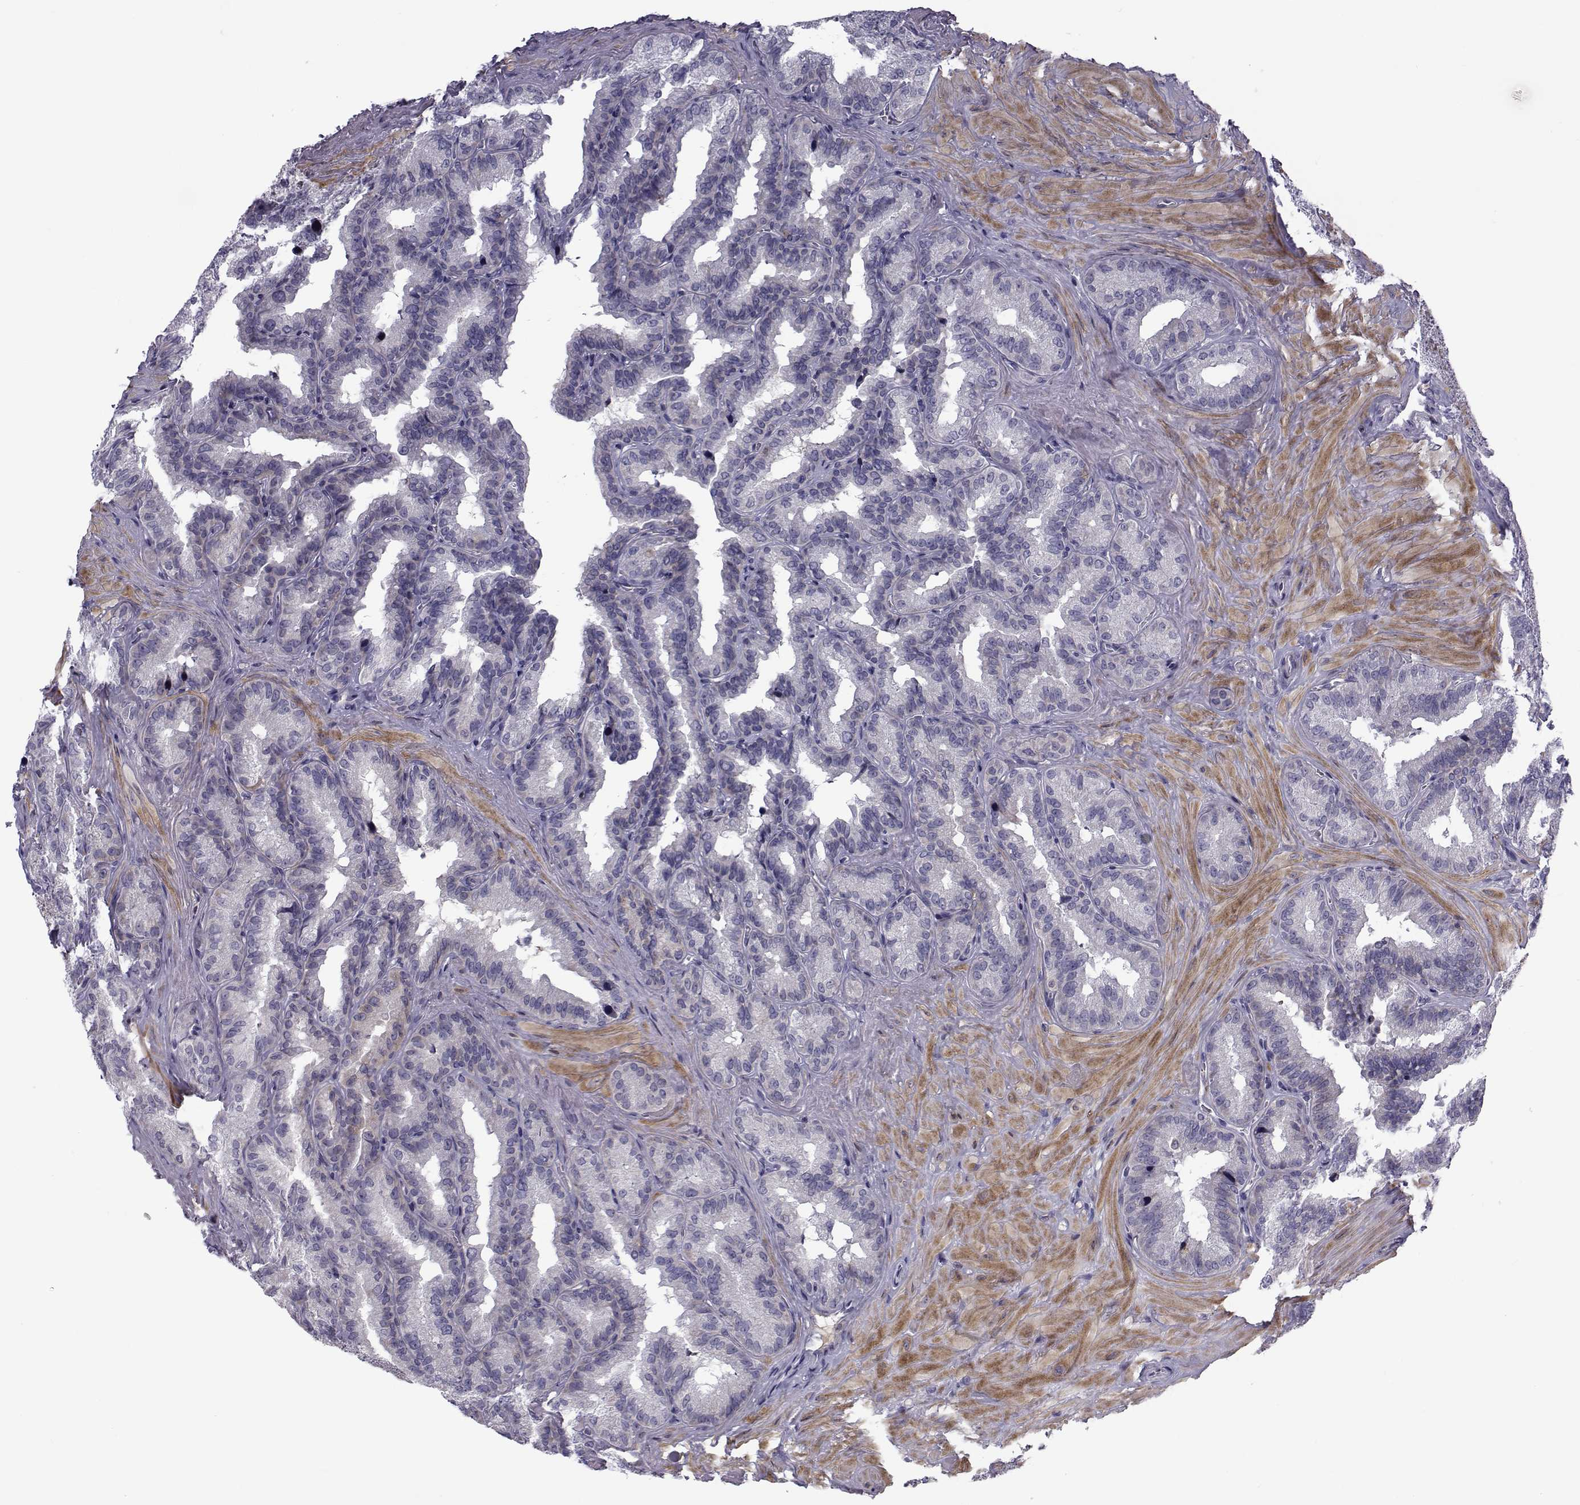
{"staining": {"intensity": "negative", "quantity": "none", "location": "none"}, "tissue": "seminal vesicle", "cell_type": "Glandular cells", "image_type": "normal", "snomed": [{"axis": "morphology", "description": "Normal tissue, NOS"}, {"axis": "topography", "description": "Seminal veicle"}], "caption": "Immunohistochemical staining of unremarkable human seminal vesicle reveals no significant positivity in glandular cells.", "gene": "LRRC27", "patient": {"sex": "male", "age": 37}}